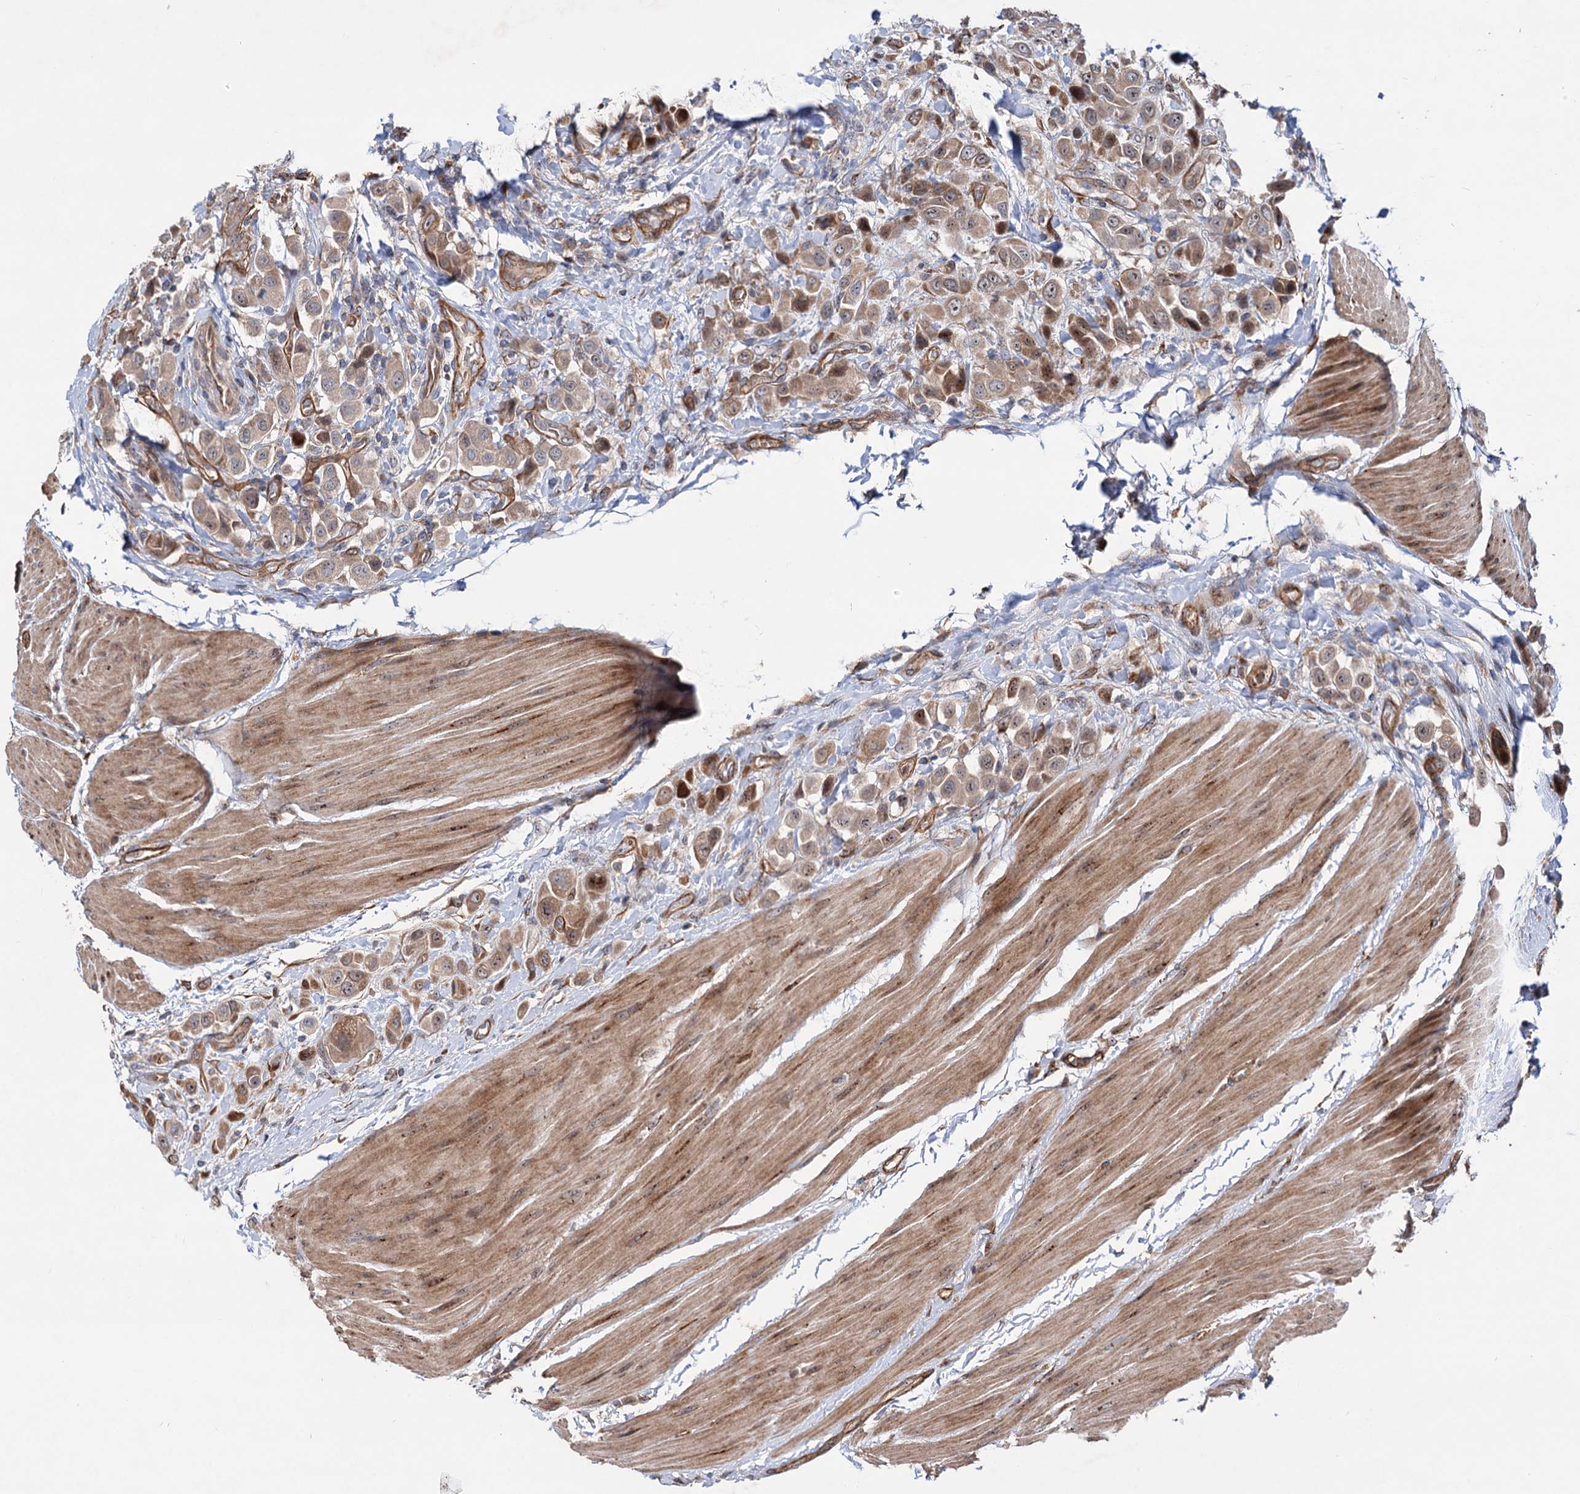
{"staining": {"intensity": "moderate", "quantity": ">75%", "location": "cytoplasmic/membranous,nuclear"}, "tissue": "urothelial cancer", "cell_type": "Tumor cells", "image_type": "cancer", "snomed": [{"axis": "morphology", "description": "Urothelial carcinoma, High grade"}, {"axis": "topography", "description": "Urinary bladder"}], "caption": "High-grade urothelial carcinoma stained with immunohistochemistry (IHC) demonstrates moderate cytoplasmic/membranous and nuclear positivity in about >75% of tumor cells.", "gene": "PTDSS2", "patient": {"sex": "male", "age": 50}}